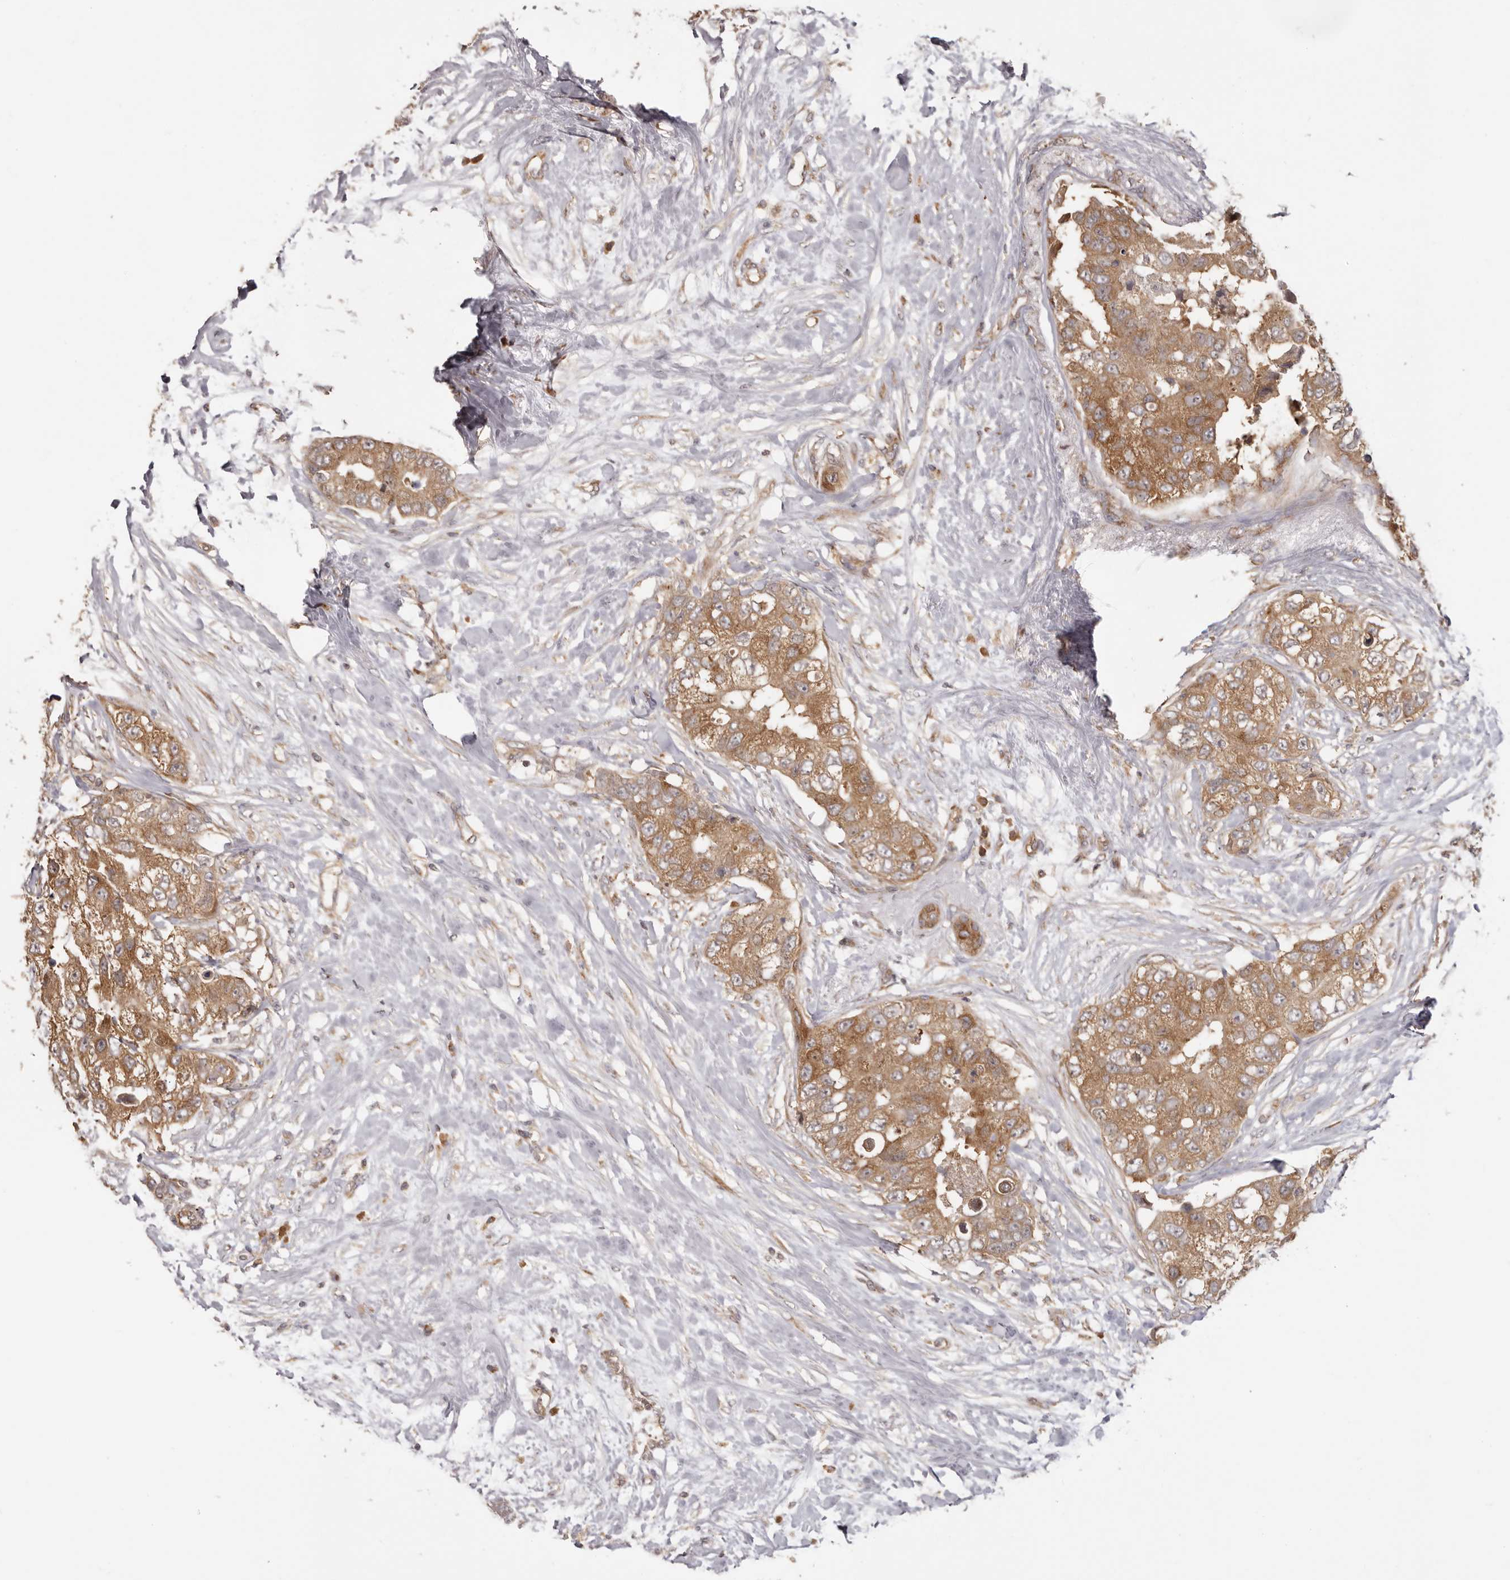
{"staining": {"intensity": "moderate", "quantity": ">75%", "location": "cytoplasmic/membranous"}, "tissue": "breast cancer", "cell_type": "Tumor cells", "image_type": "cancer", "snomed": [{"axis": "morphology", "description": "Duct carcinoma"}, {"axis": "topography", "description": "Breast"}], "caption": "A high-resolution image shows immunohistochemistry staining of breast intraductal carcinoma, which shows moderate cytoplasmic/membranous expression in about >75% of tumor cells. (Stains: DAB (3,3'-diaminobenzidine) in brown, nuclei in blue, Microscopy: brightfield microscopy at high magnification).", "gene": "EEF1E1", "patient": {"sex": "female", "age": 62}}